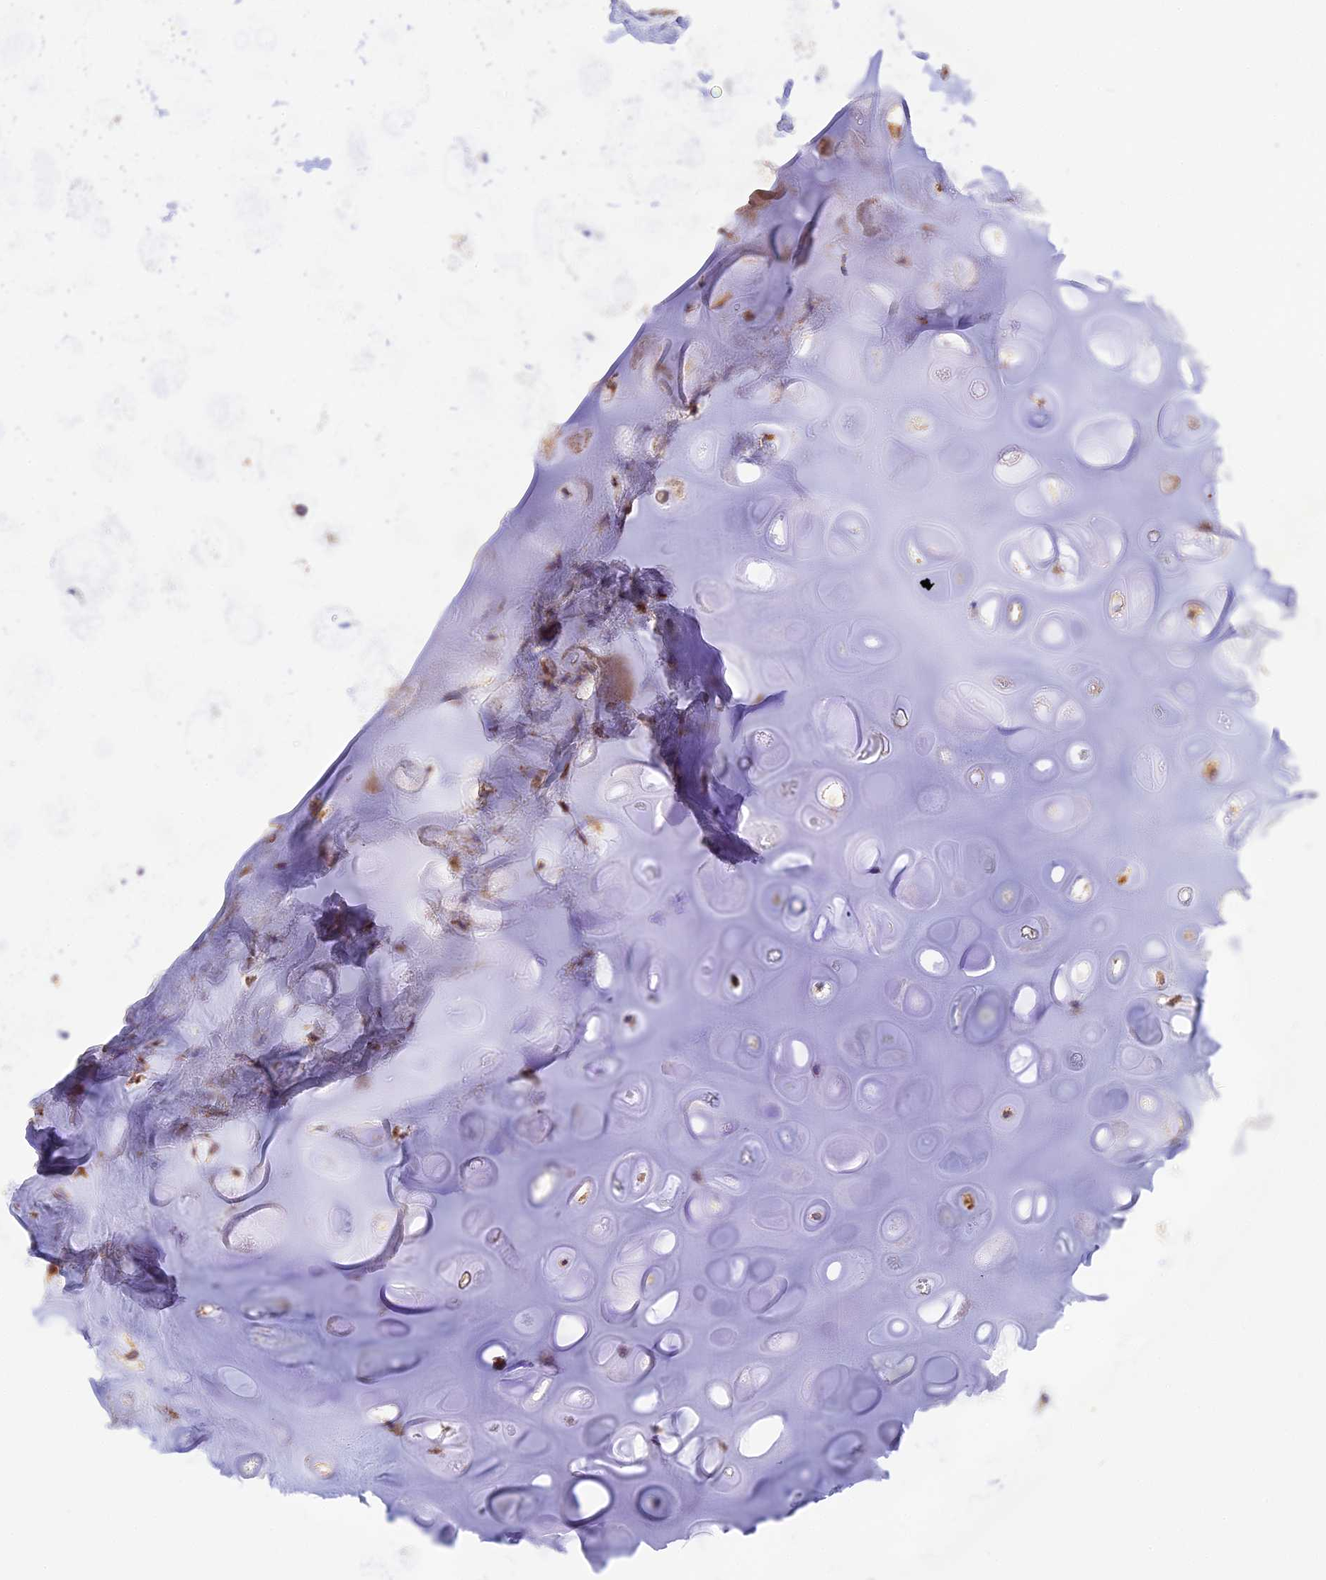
{"staining": {"intensity": "negative", "quantity": "none", "location": "none"}, "tissue": "adipose tissue", "cell_type": "Adipocytes", "image_type": "normal", "snomed": [{"axis": "morphology", "description": "Normal tissue, NOS"}, {"axis": "topography", "description": "Lymph node"}, {"axis": "topography", "description": "Cartilage tissue"}, {"axis": "topography", "description": "Bronchus"}], "caption": "Micrograph shows no significant protein staining in adipocytes of benign adipose tissue.", "gene": "PEX3", "patient": {"sex": "male", "age": 63}}